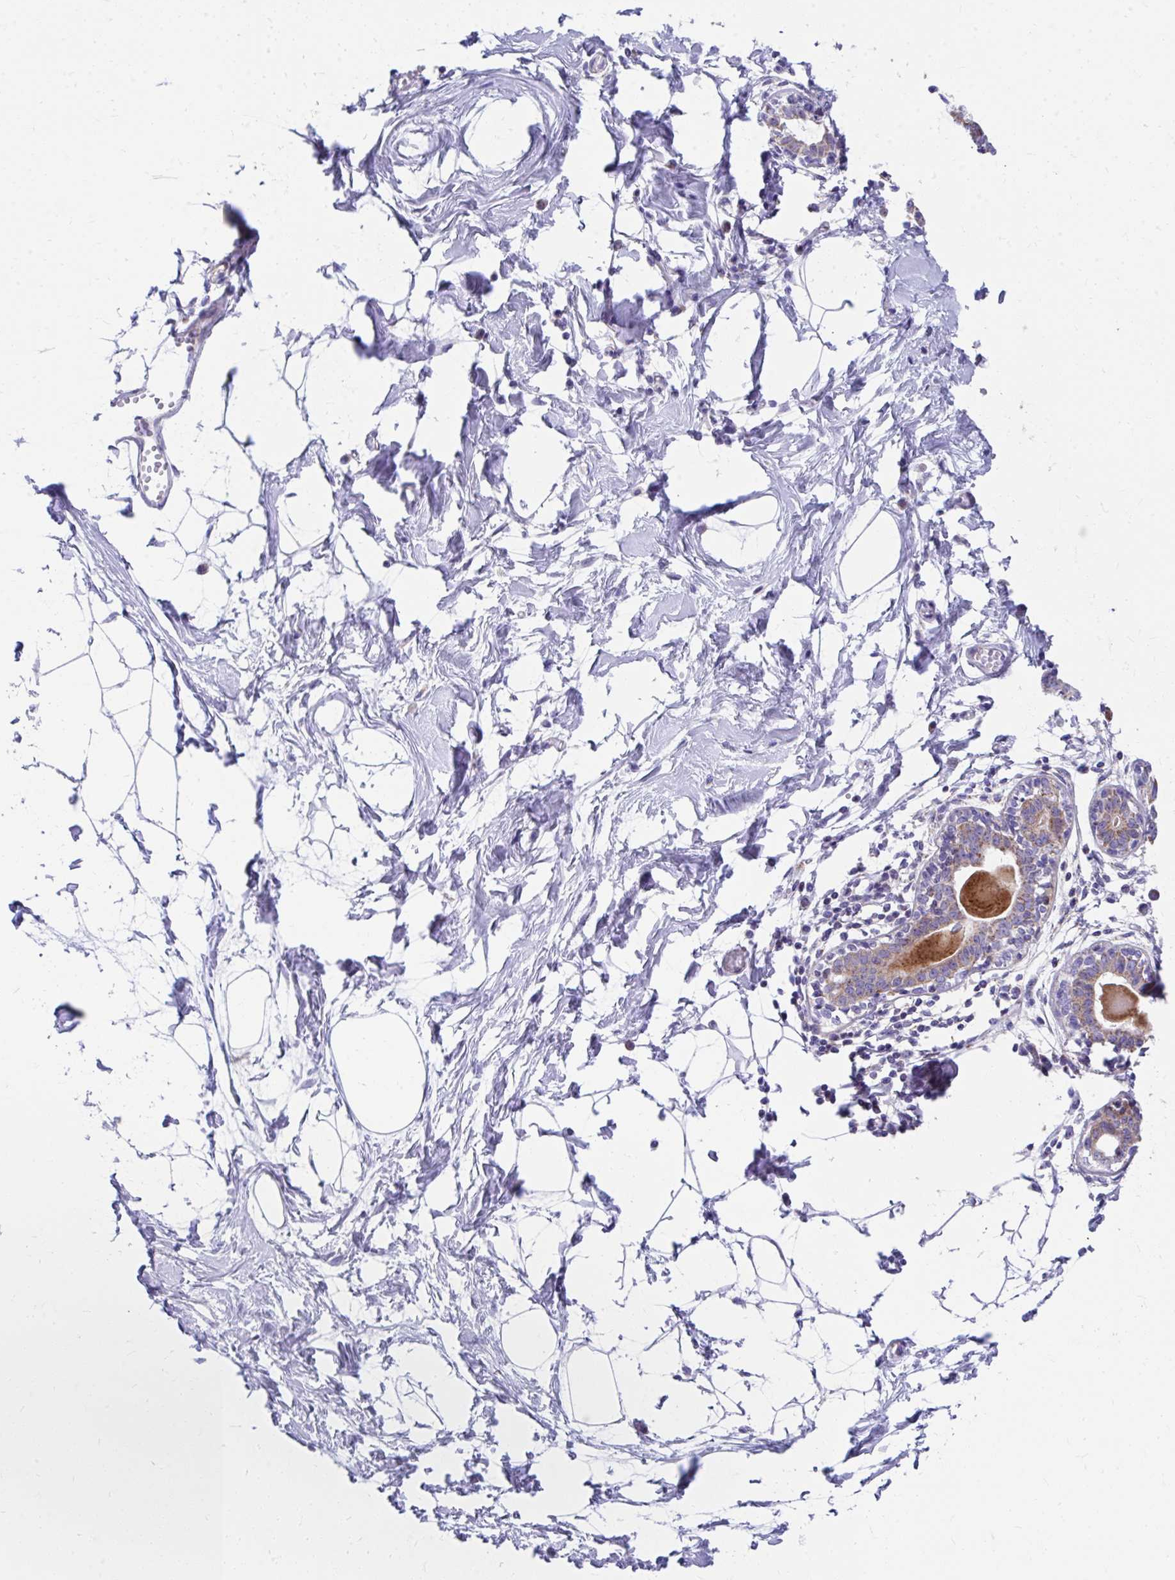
{"staining": {"intensity": "negative", "quantity": "none", "location": "none"}, "tissue": "breast", "cell_type": "Adipocytes", "image_type": "normal", "snomed": [{"axis": "morphology", "description": "Normal tissue, NOS"}, {"axis": "topography", "description": "Breast"}], "caption": "DAB (3,3'-diaminobenzidine) immunohistochemical staining of benign breast exhibits no significant expression in adipocytes. (Brightfield microscopy of DAB immunohistochemistry (IHC) at high magnification).", "gene": "IL37", "patient": {"sex": "female", "age": 45}}